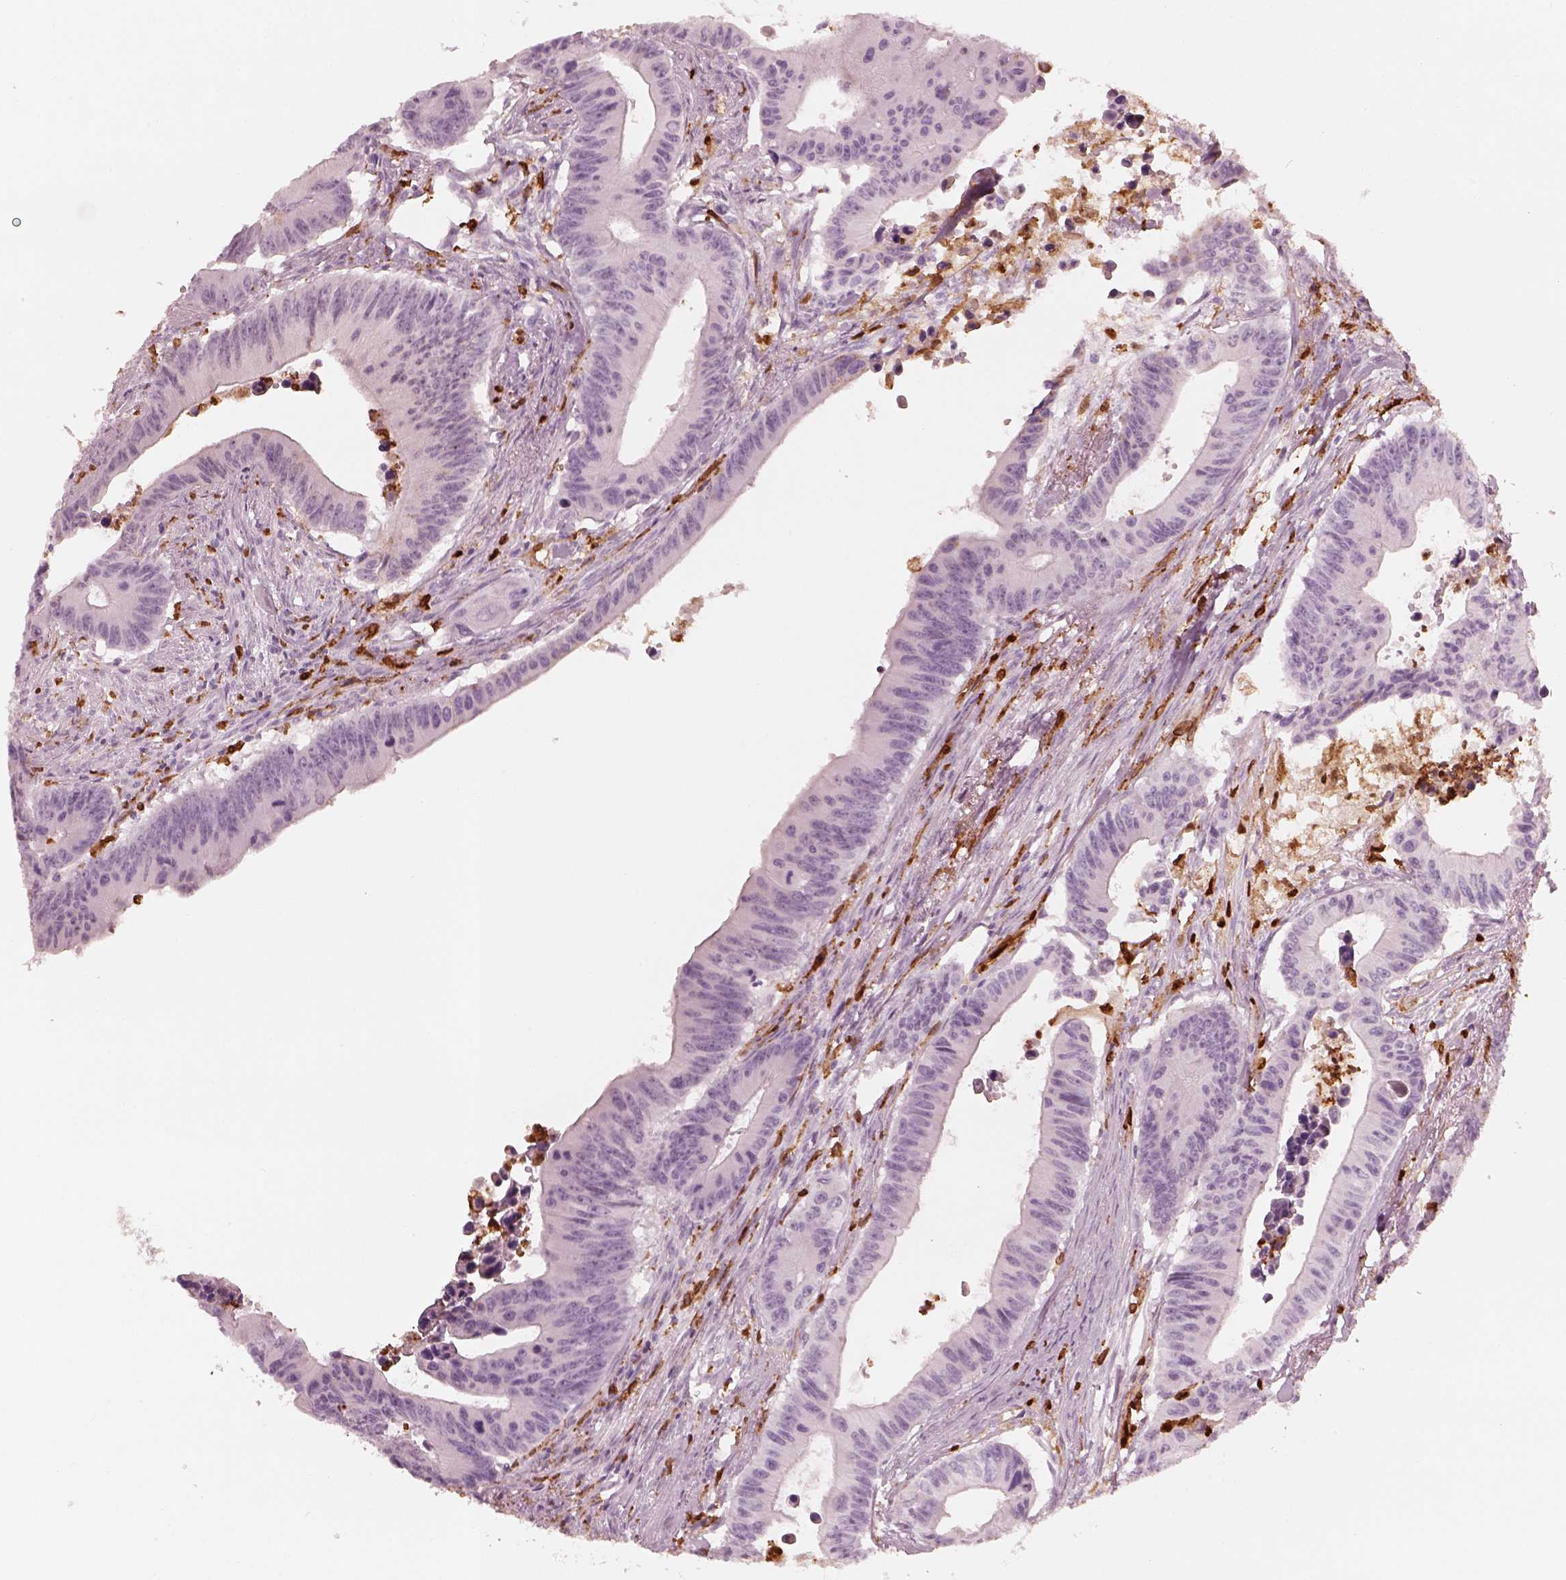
{"staining": {"intensity": "negative", "quantity": "none", "location": "none"}, "tissue": "colorectal cancer", "cell_type": "Tumor cells", "image_type": "cancer", "snomed": [{"axis": "morphology", "description": "Adenocarcinoma, NOS"}, {"axis": "topography", "description": "Colon"}], "caption": "DAB immunohistochemical staining of human colorectal cancer (adenocarcinoma) reveals no significant expression in tumor cells.", "gene": "ALOX5", "patient": {"sex": "female", "age": 87}}